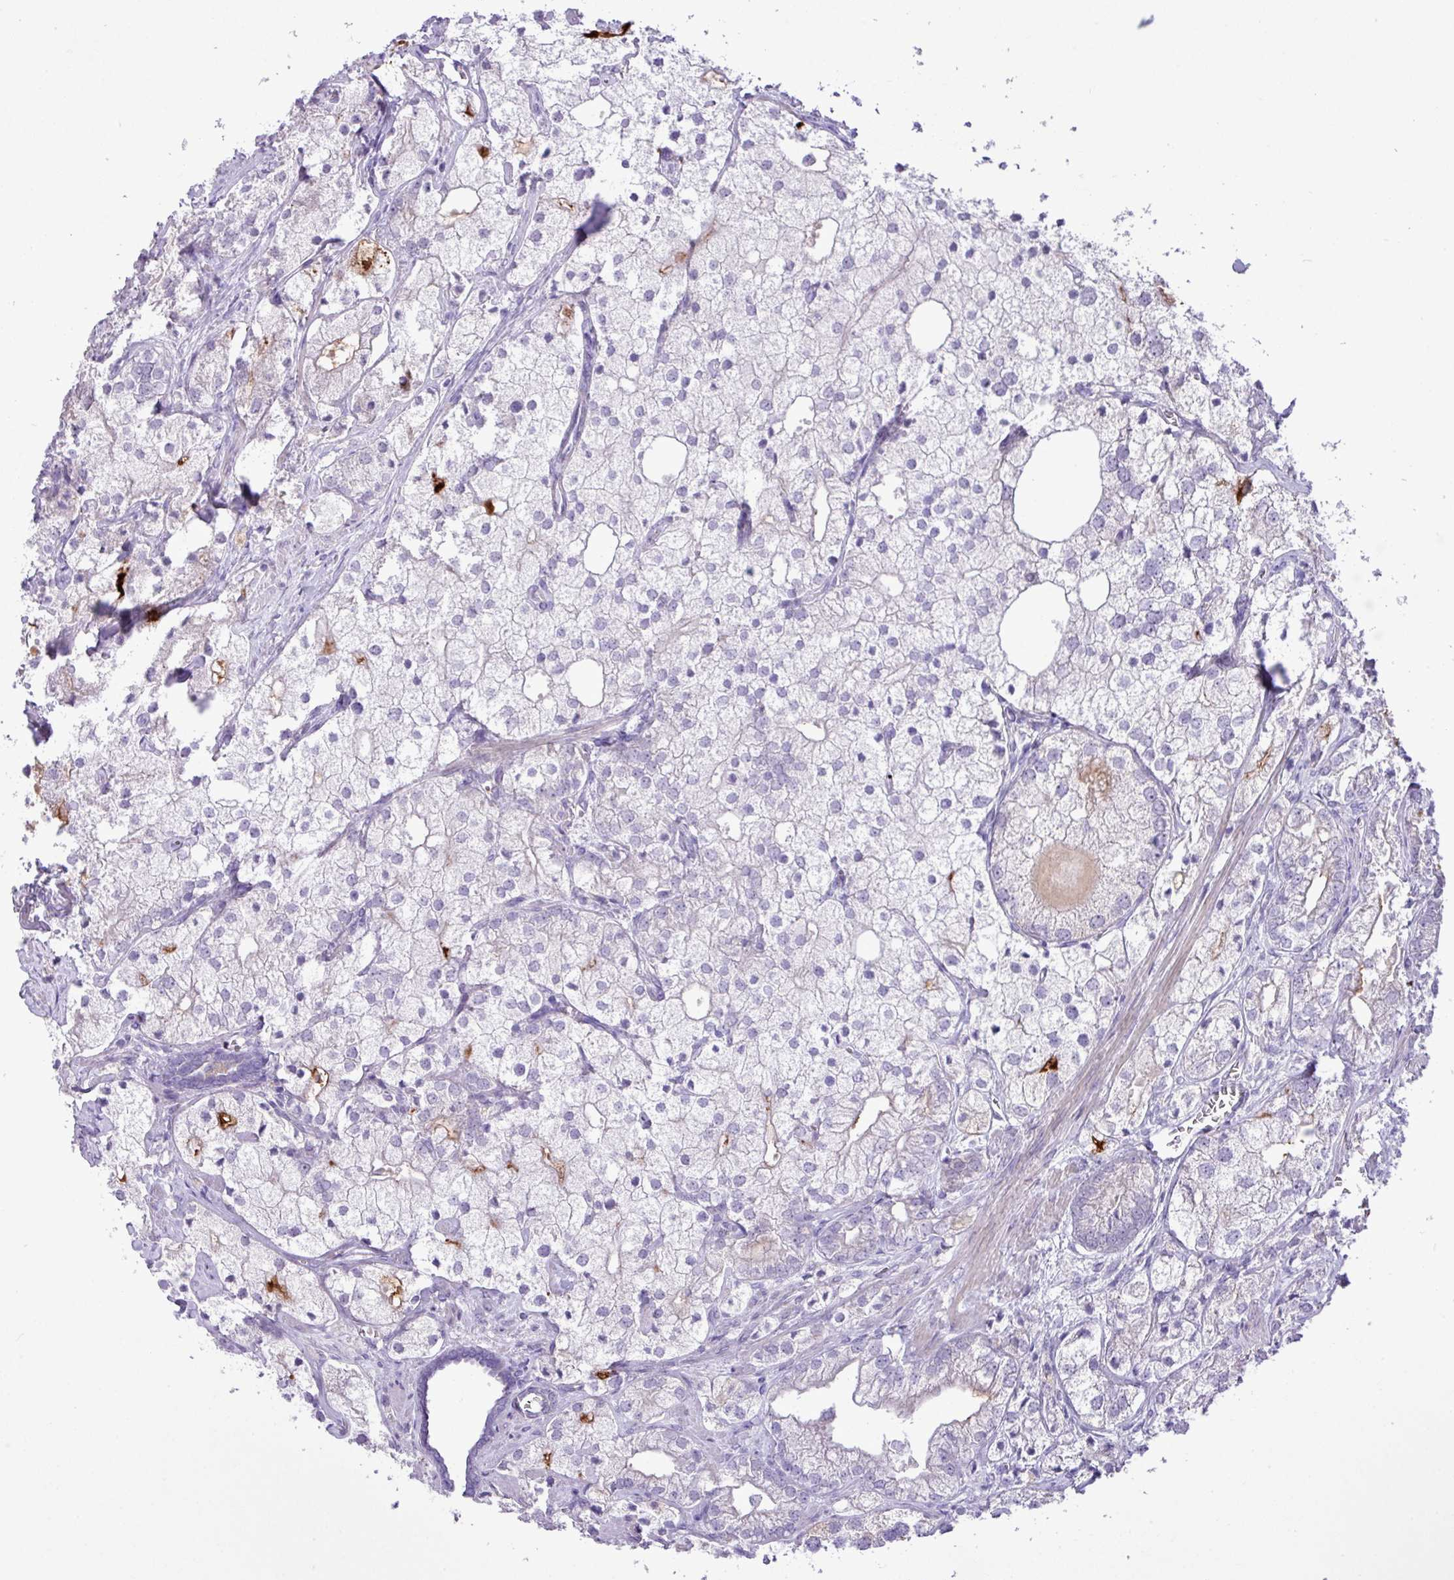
{"staining": {"intensity": "negative", "quantity": "none", "location": "none"}, "tissue": "prostate cancer", "cell_type": "Tumor cells", "image_type": "cancer", "snomed": [{"axis": "morphology", "description": "Adenocarcinoma, Low grade"}, {"axis": "topography", "description": "Prostate"}], "caption": "The micrograph demonstrates no significant expression in tumor cells of prostate cancer (low-grade adenocarcinoma). Nuclei are stained in blue.", "gene": "CD248", "patient": {"sex": "male", "age": 69}}